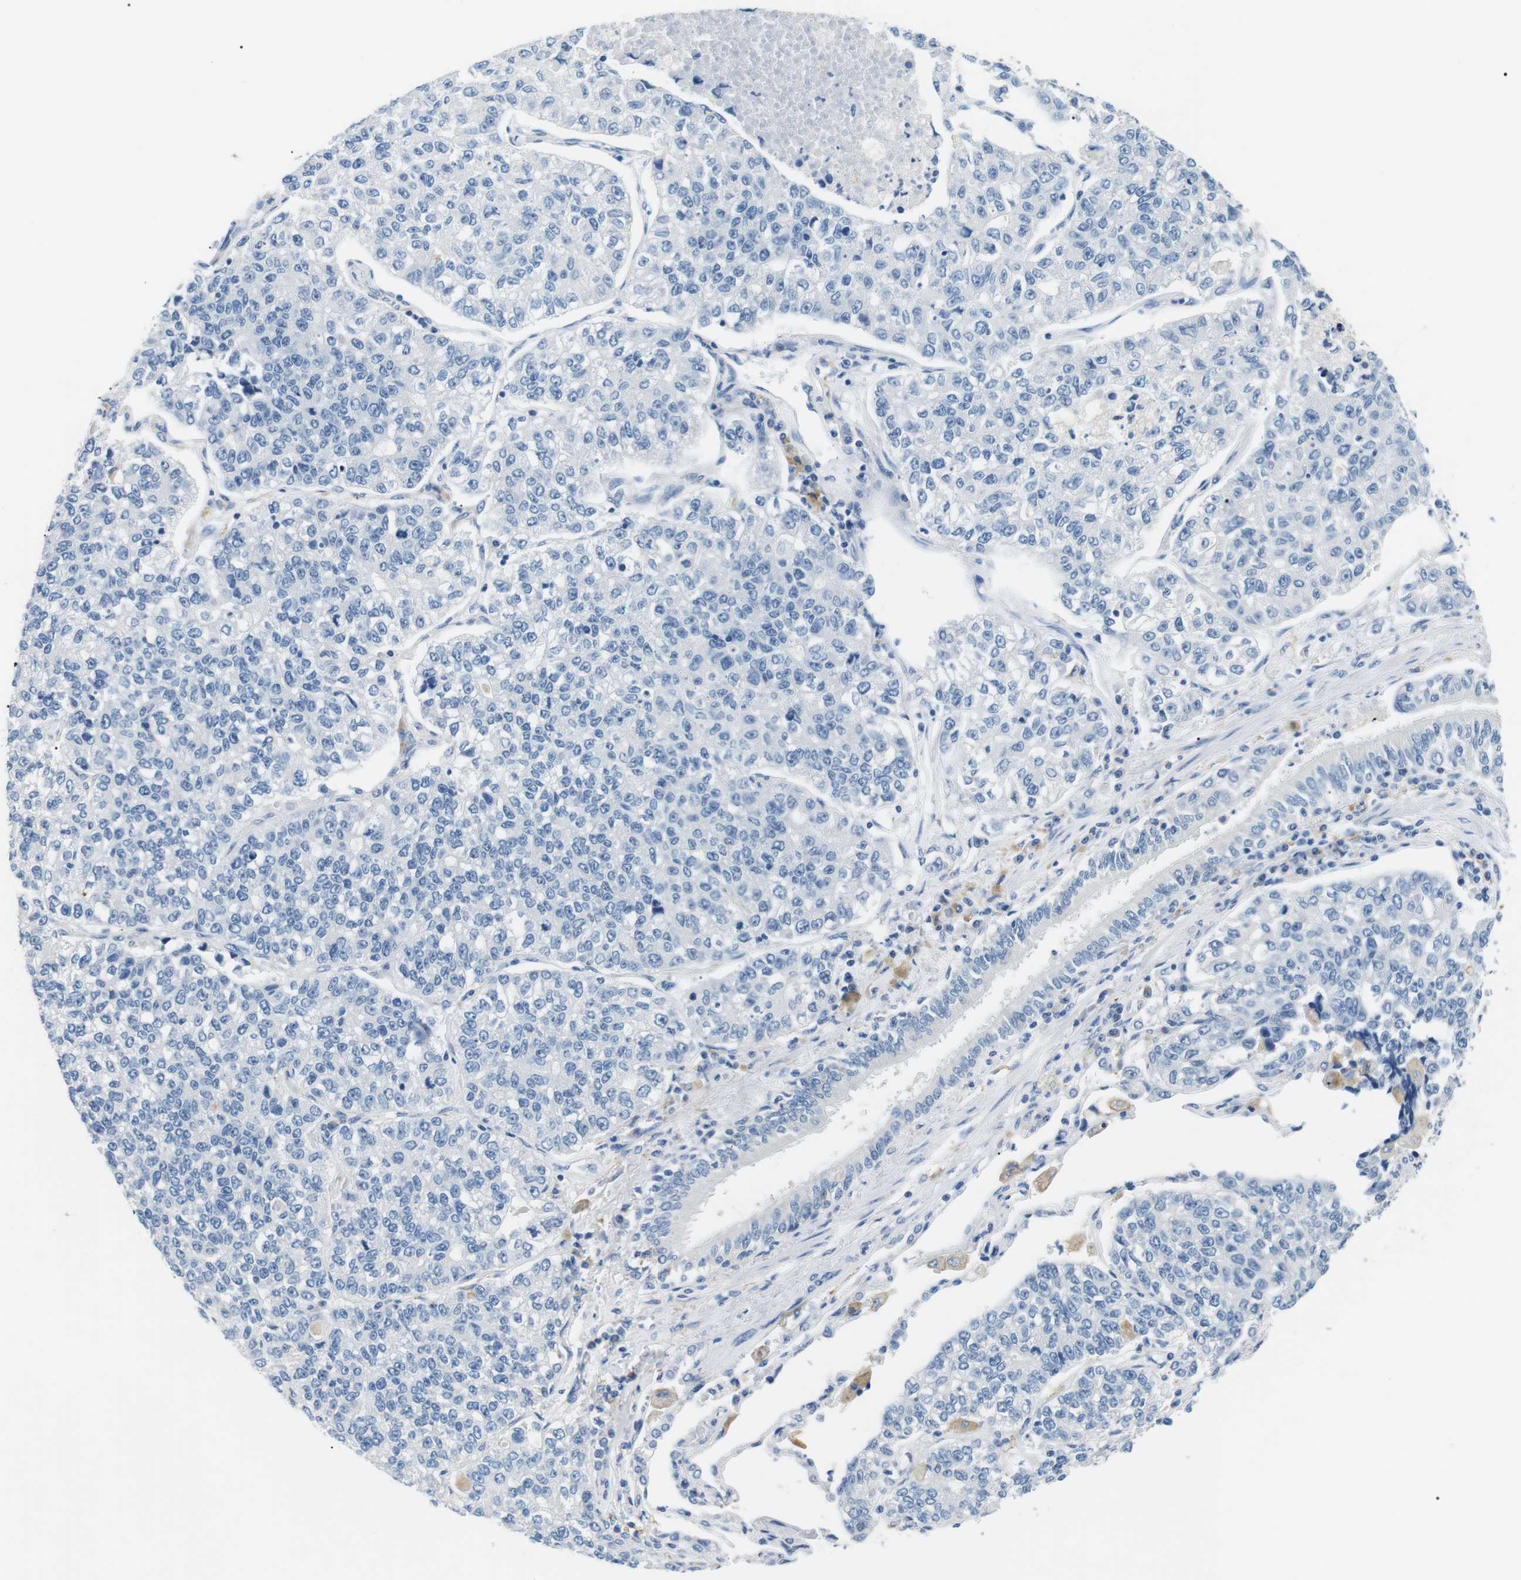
{"staining": {"intensity": "negative", "quantity": "none", "location": "none"}, "tissue": "lung cancer", "cell_type": "Tumor cells", "image_type": "cancer", "snomed": [{"axis": "morphology", "description": "Adenocarcinoma, NOS"}, {"axis": "topography", "description": "Lung"}], "caption": "This is a image of IHC staining of lung cancer, which shows no positivity in tumor cells.", "gene": "FCGRT", "patient": {"sex": "male", "age": 49}}